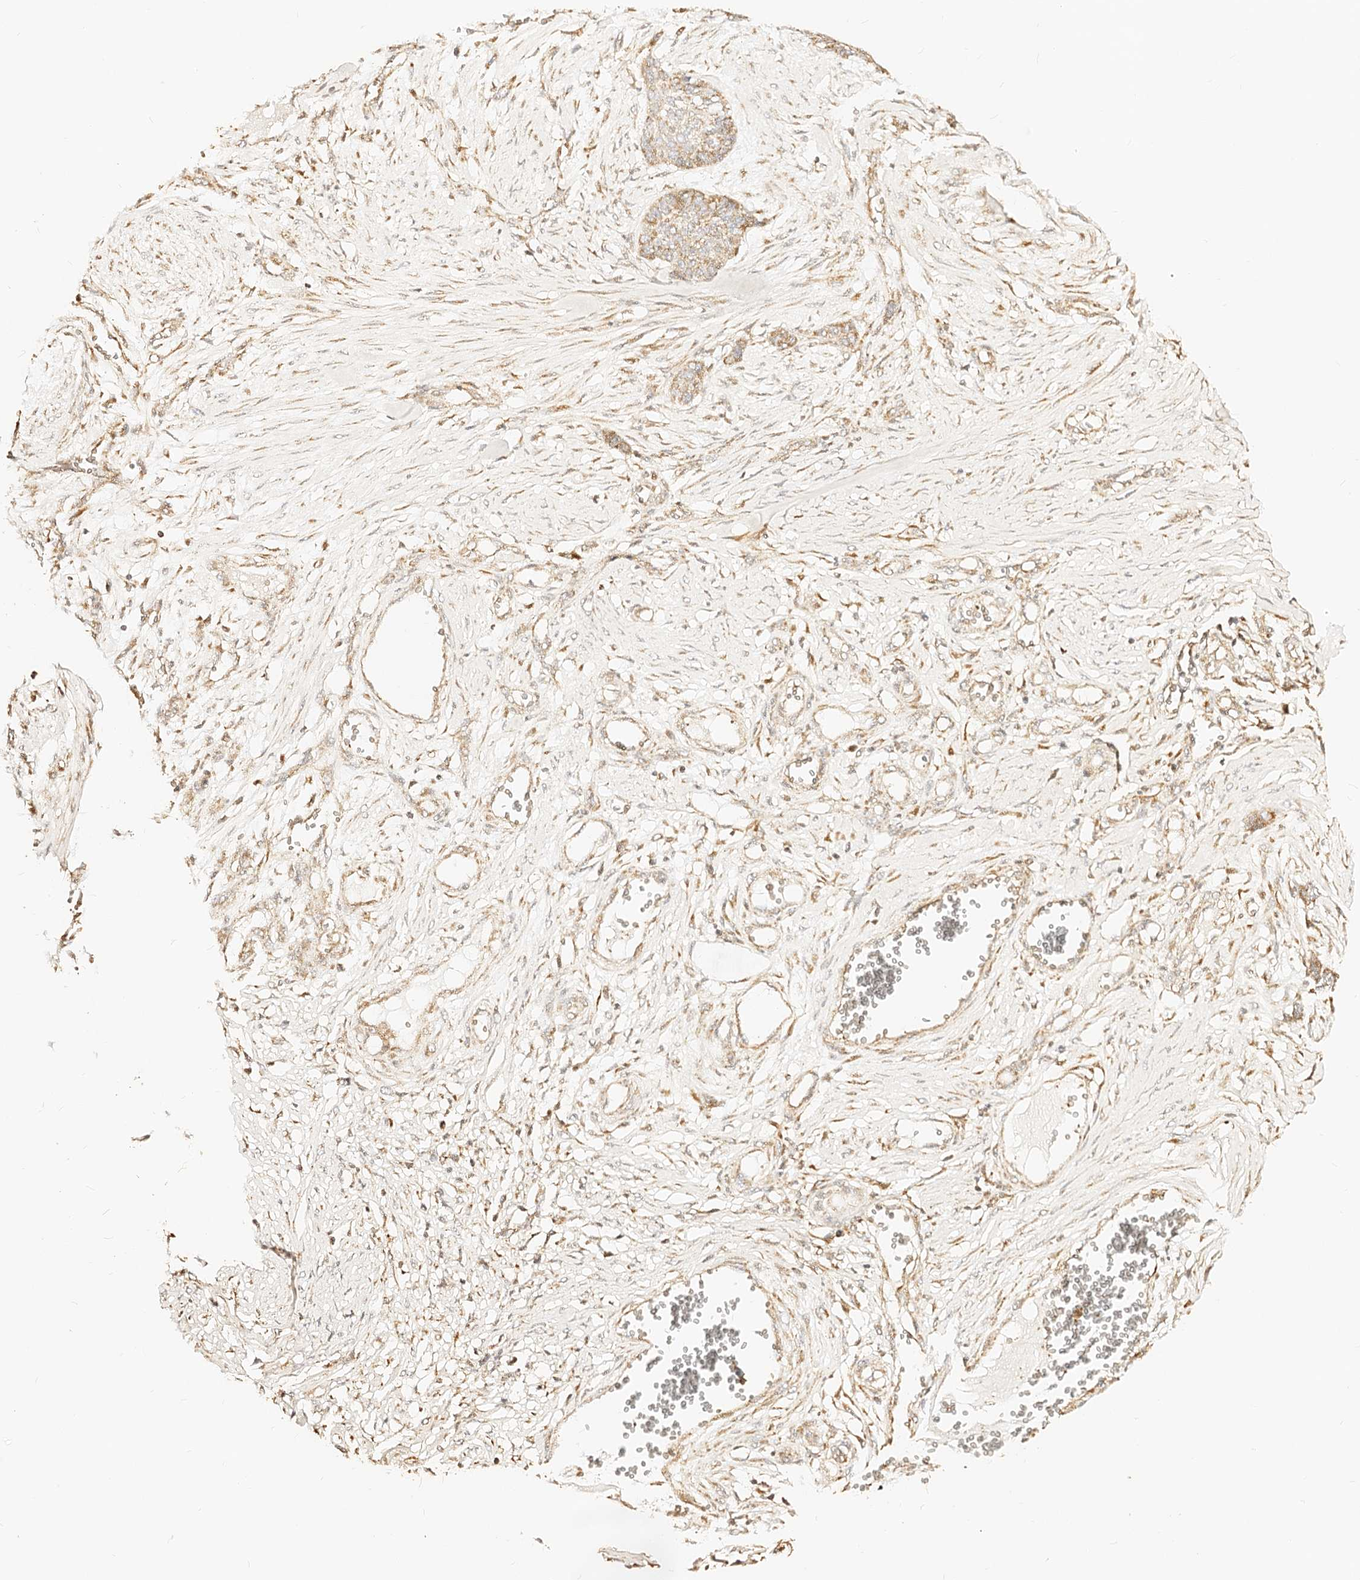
{"staining": {"intensity": "moderate", "quantity": "25%-75%", "location": "cytoplasmic/membranous"}, "tissue": "skin cancer", "cell_type": "Tumor cells", "image_type": "cancer", "snomed": [{"axis": "morphology", "description": "Basal cell carcinoma"}, {"axis": "topography", "description": "Skin"}], "caption": "Basal cell carcinoma (skin) stained with a brown dye demonstrates moderate cytoplasmic/membranous positive staining in about 25%-75% of tumor cells.", "gene": "MAOB", "patient": {"sex": "female", "age": 64}}